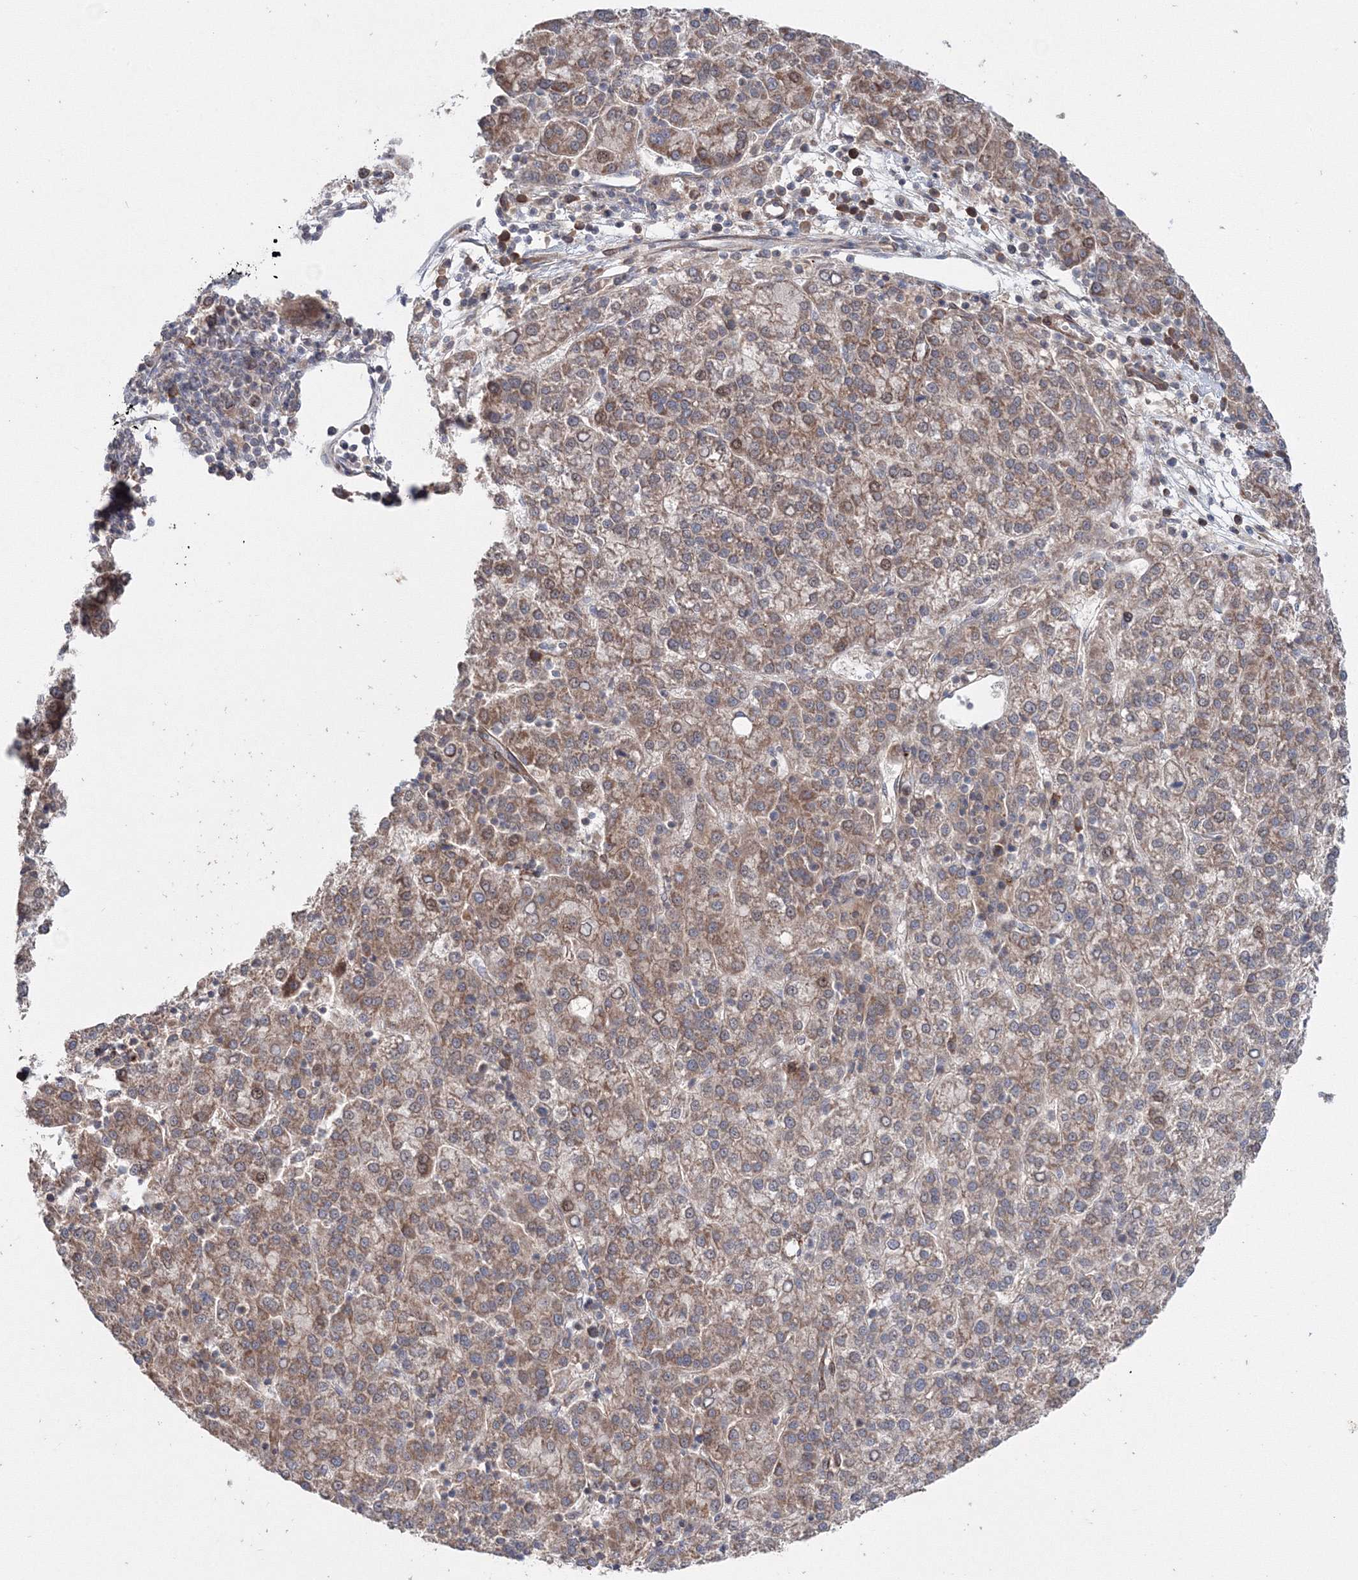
{"staining": {"intensity": "moderate", "quantity": ">75%", "location": "cytoplasmic/membranous"}, "tissue": "liver cancer", "cell_type": "Tumor cells", "image_type": "cancer", "snomed": [{"axis": "morphology", "description": "Carcinoma, Hepatocellular, NOS"}, {"axis": "topography", "description": "Liver"}], "caption": "Moderate cytoplasmic/membranous expression for a protein is identified in about >75% of tumor cells of liver hepatocellular carcinoma using IHC.", "gene": "NOA1", "patient": {"sex": "female", "age": 58}}